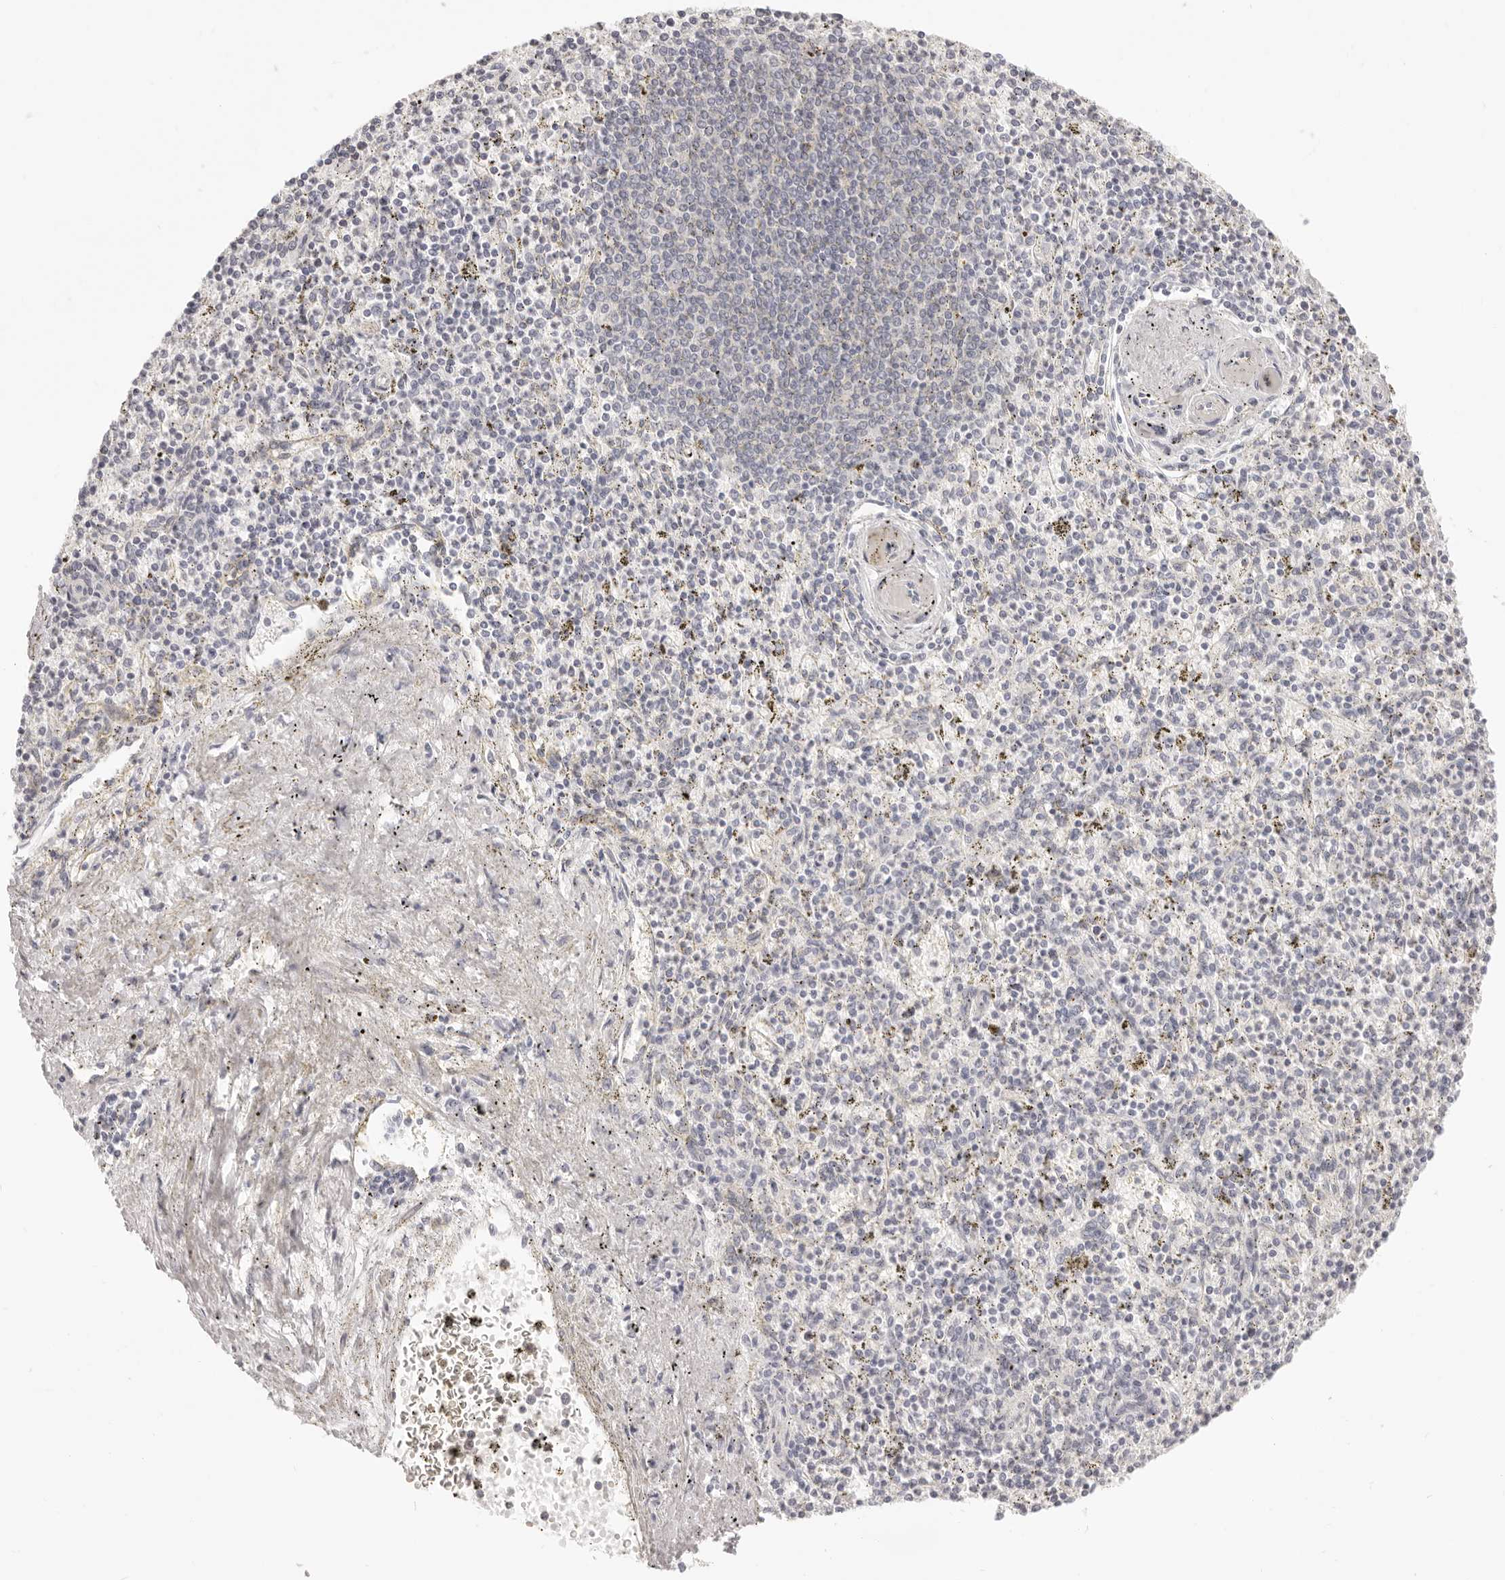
{"staining": {"intensity": "negative", "quantity": "none", "location": "none"}, "tissue": "spleen", "cell_type": "Cells in red pulp", "image_type": "normal", "snomed": [{"axis": "morphology", "description": "Normal tissue, NOS"}, {"axis": "topography", "description": "Spleen"}], "caption": "DAB (3,3'-diaminobenzidine) immunohistochemical staining of unremarkable human spleen shows no significant expression in cells in red pulp. (Immunohistochemistry (ihc), brightfield microscopy, high magnification).", "gene": "FABP1", "patient": {"sex": "male", "age": 72}}